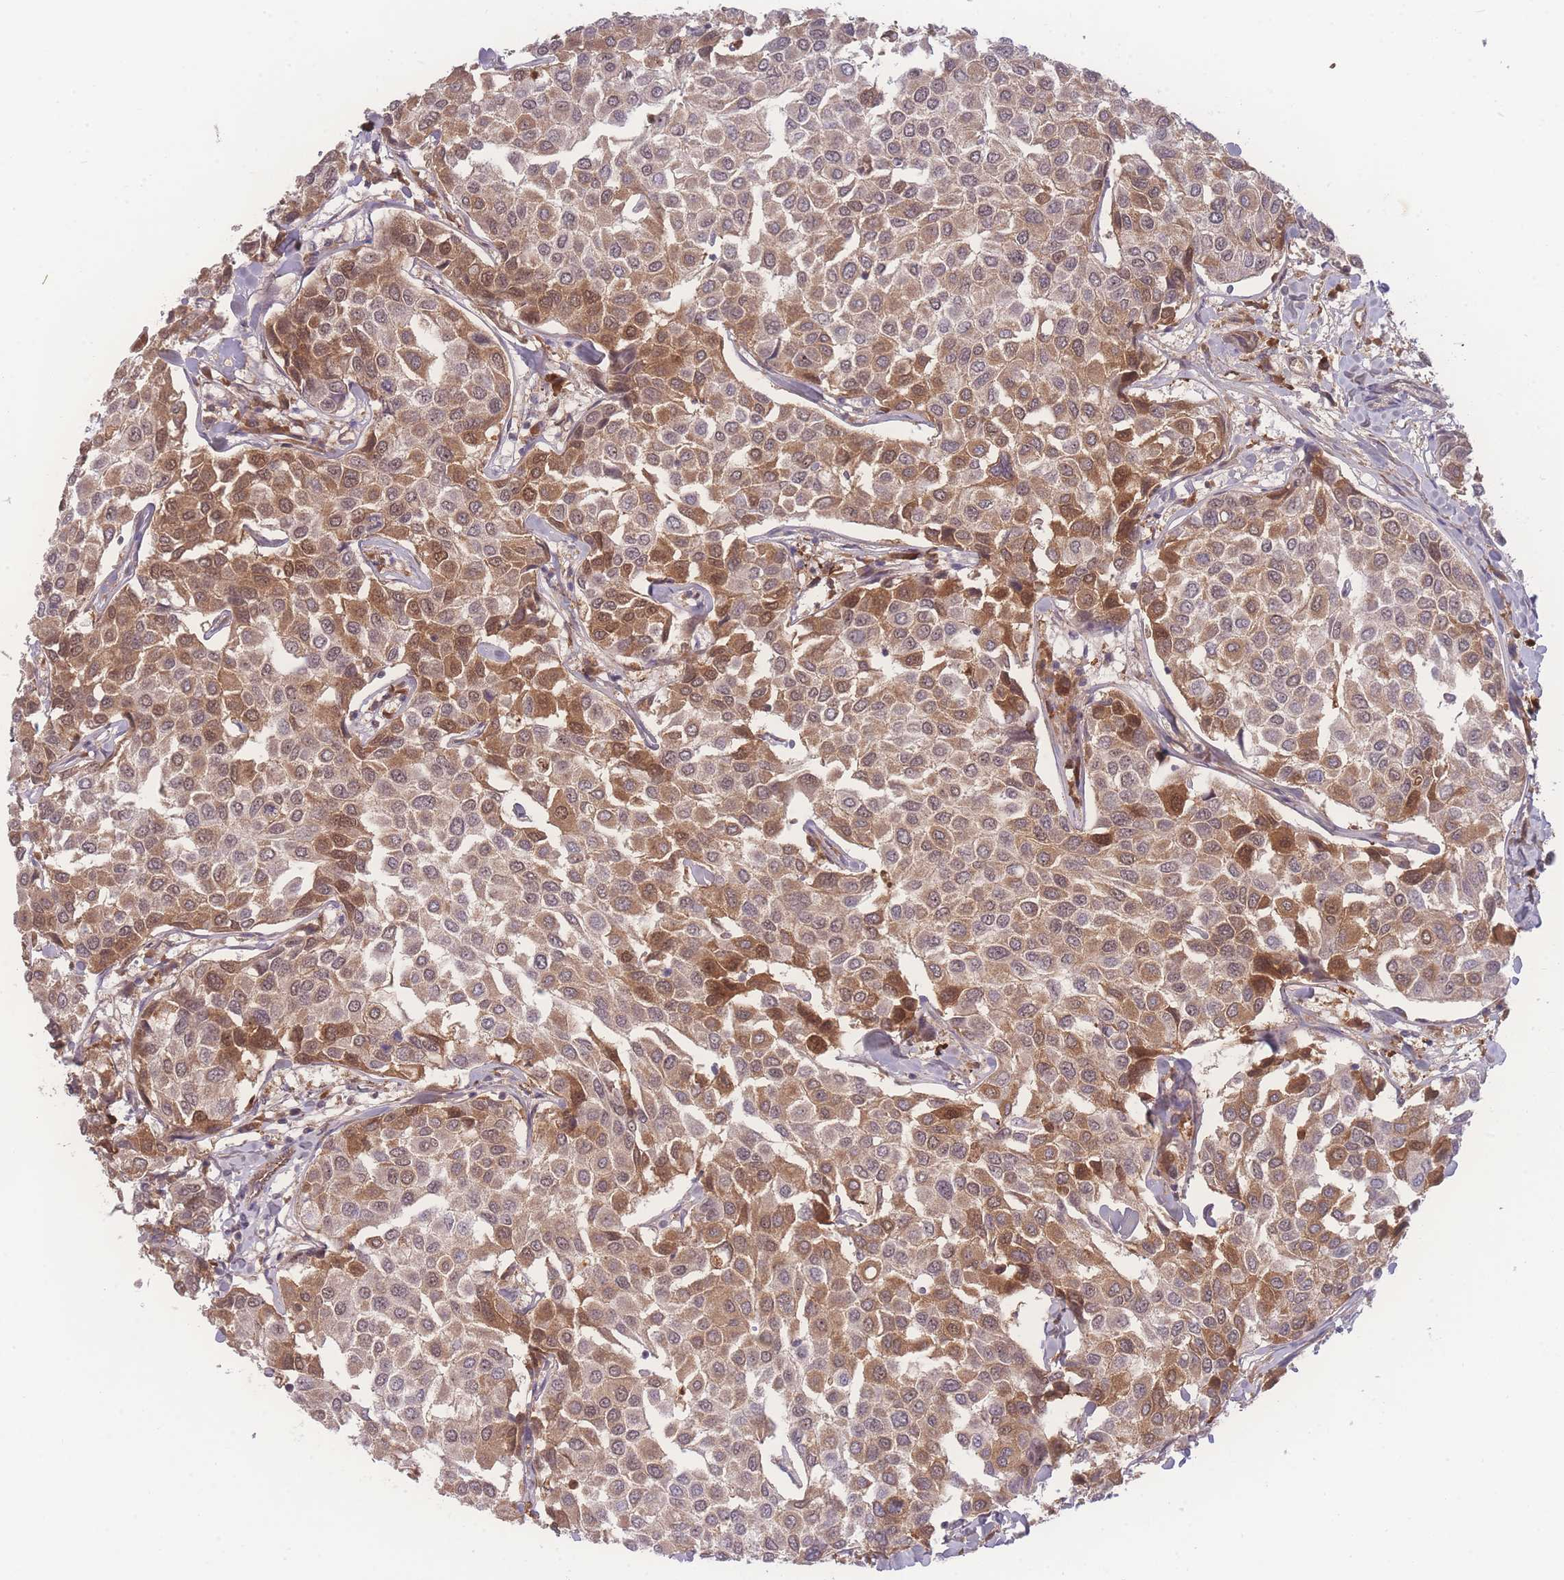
{"staining": {"intensity": "moderate", "quantity": ">75%", "location": "cytoplasmic/membranous,nuclear"}, "tissue": "breast cancer", "cell_type": "Tumor cells", "image_type": "cancer", "snomed": [{"axis": "morphology", "description": "Duct carcinoma"}, {"axis": "topography", "description": "Breast"}], "caption": "Immunohistochemistry (IHC) (DAB (3,3'-diaminobenzidine)) staining of human breast infiltrating ductal carcinoma exhibits moderate cytoplasmic/membranous and nuclear protein positivity in approximately >75% of tumor cells.", "gene": "RAVER1", "patient": {"sex": "female", "age": 55}}